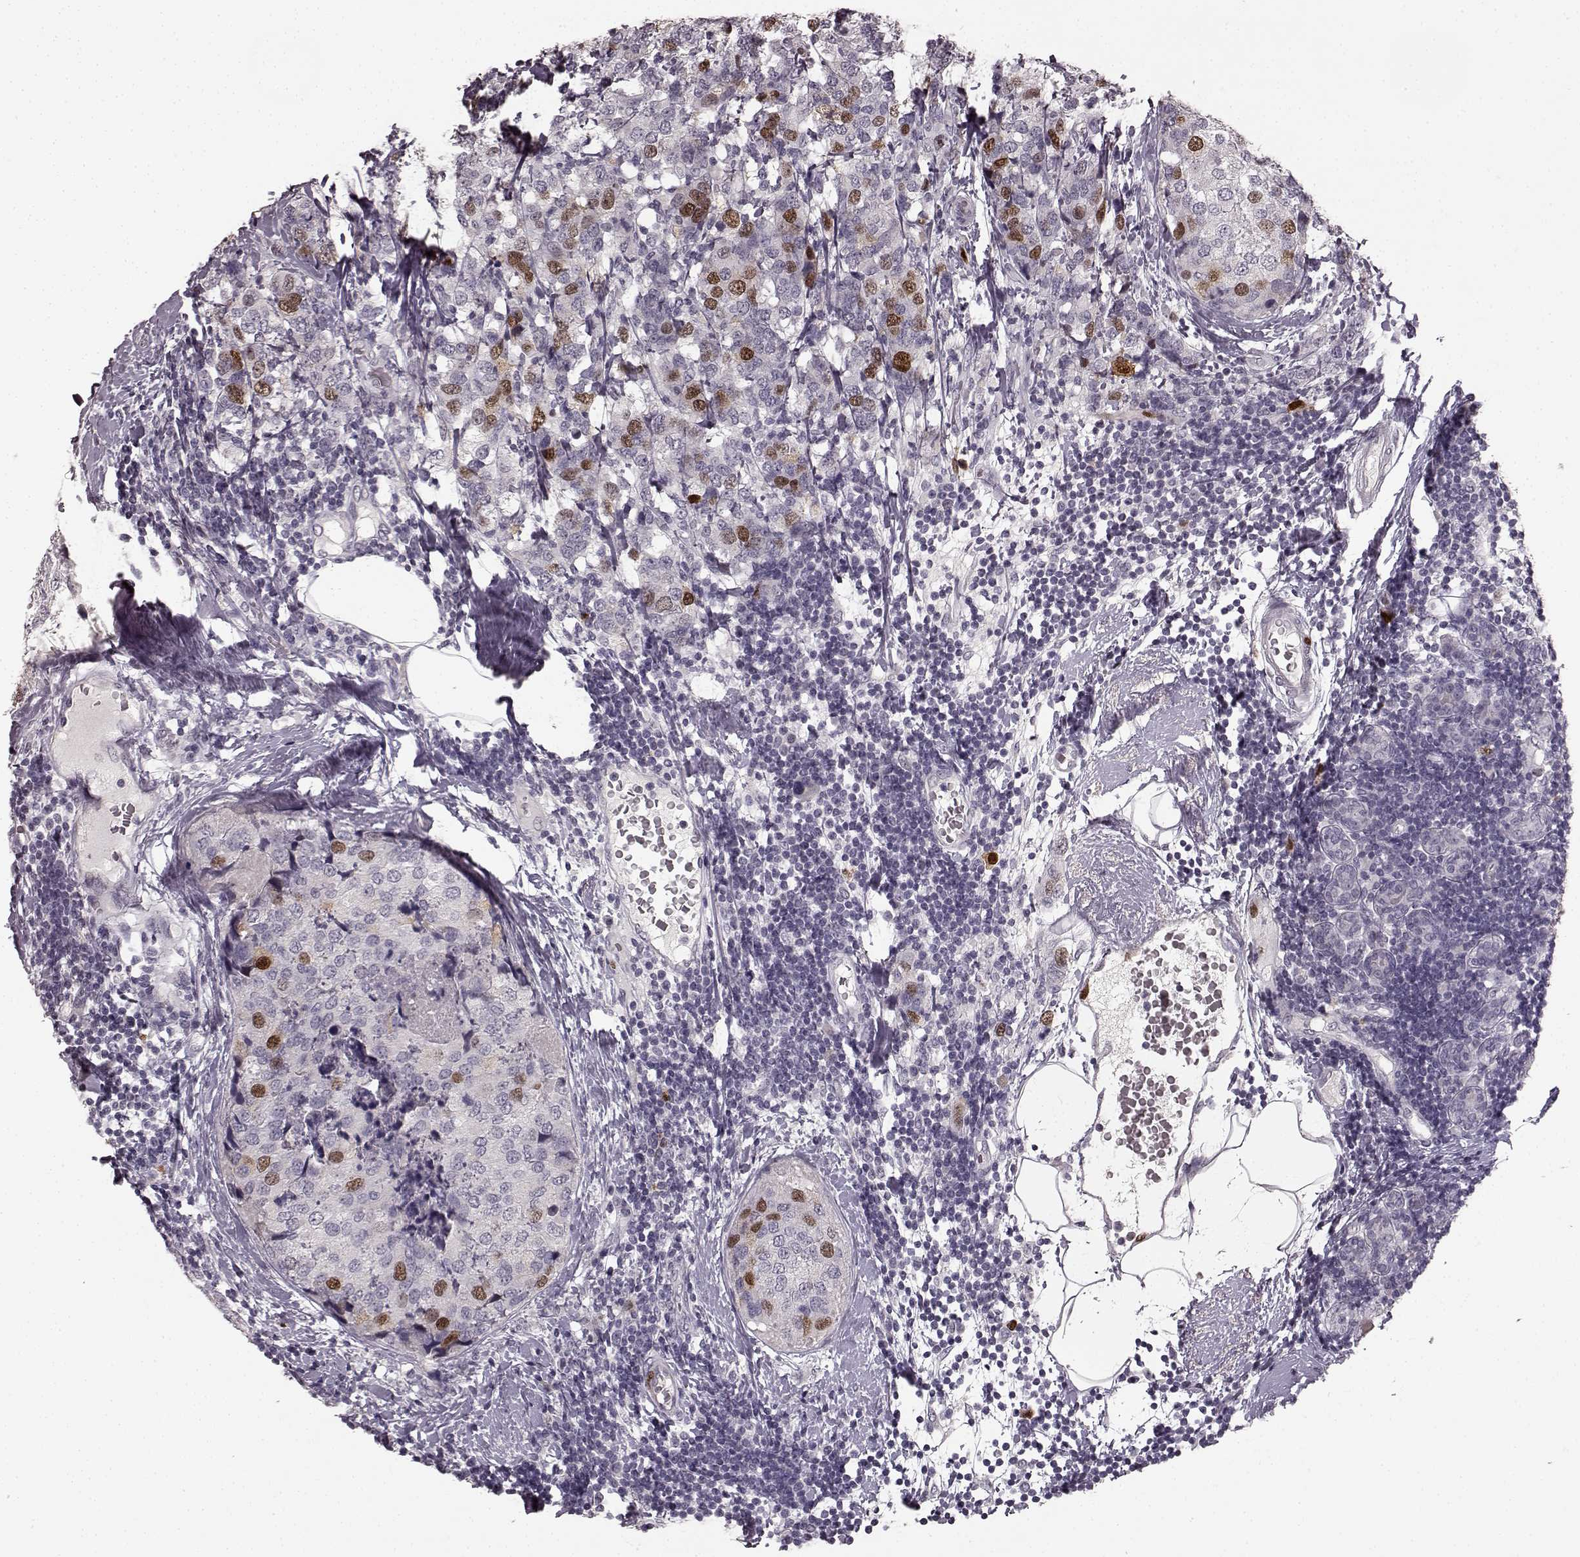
{"staining": {"intensity": "moderate", "quantity": "<25%", "location": "nuclear"}, "tissue": "breast cancer", "cell_type": "Tumor cells", "image_type": "cancer", "snomed": [{"axis": "morphology", "description": "Lobular carcinoma"}, {"axis": "topography", "description": "Breast"}], "caption": "Immunohistochemical staining of breast cancer (lobular carcinoma) demonstrates low levels of moderate nuclear expression in approximately <25% of tumor cells. (DAB (3,3'-diaminobenzidine) = brown stain, brightfield microscopy at high magnification).", "gene": "CCNA2", "patient": {"sex": "female", "age": 59}}